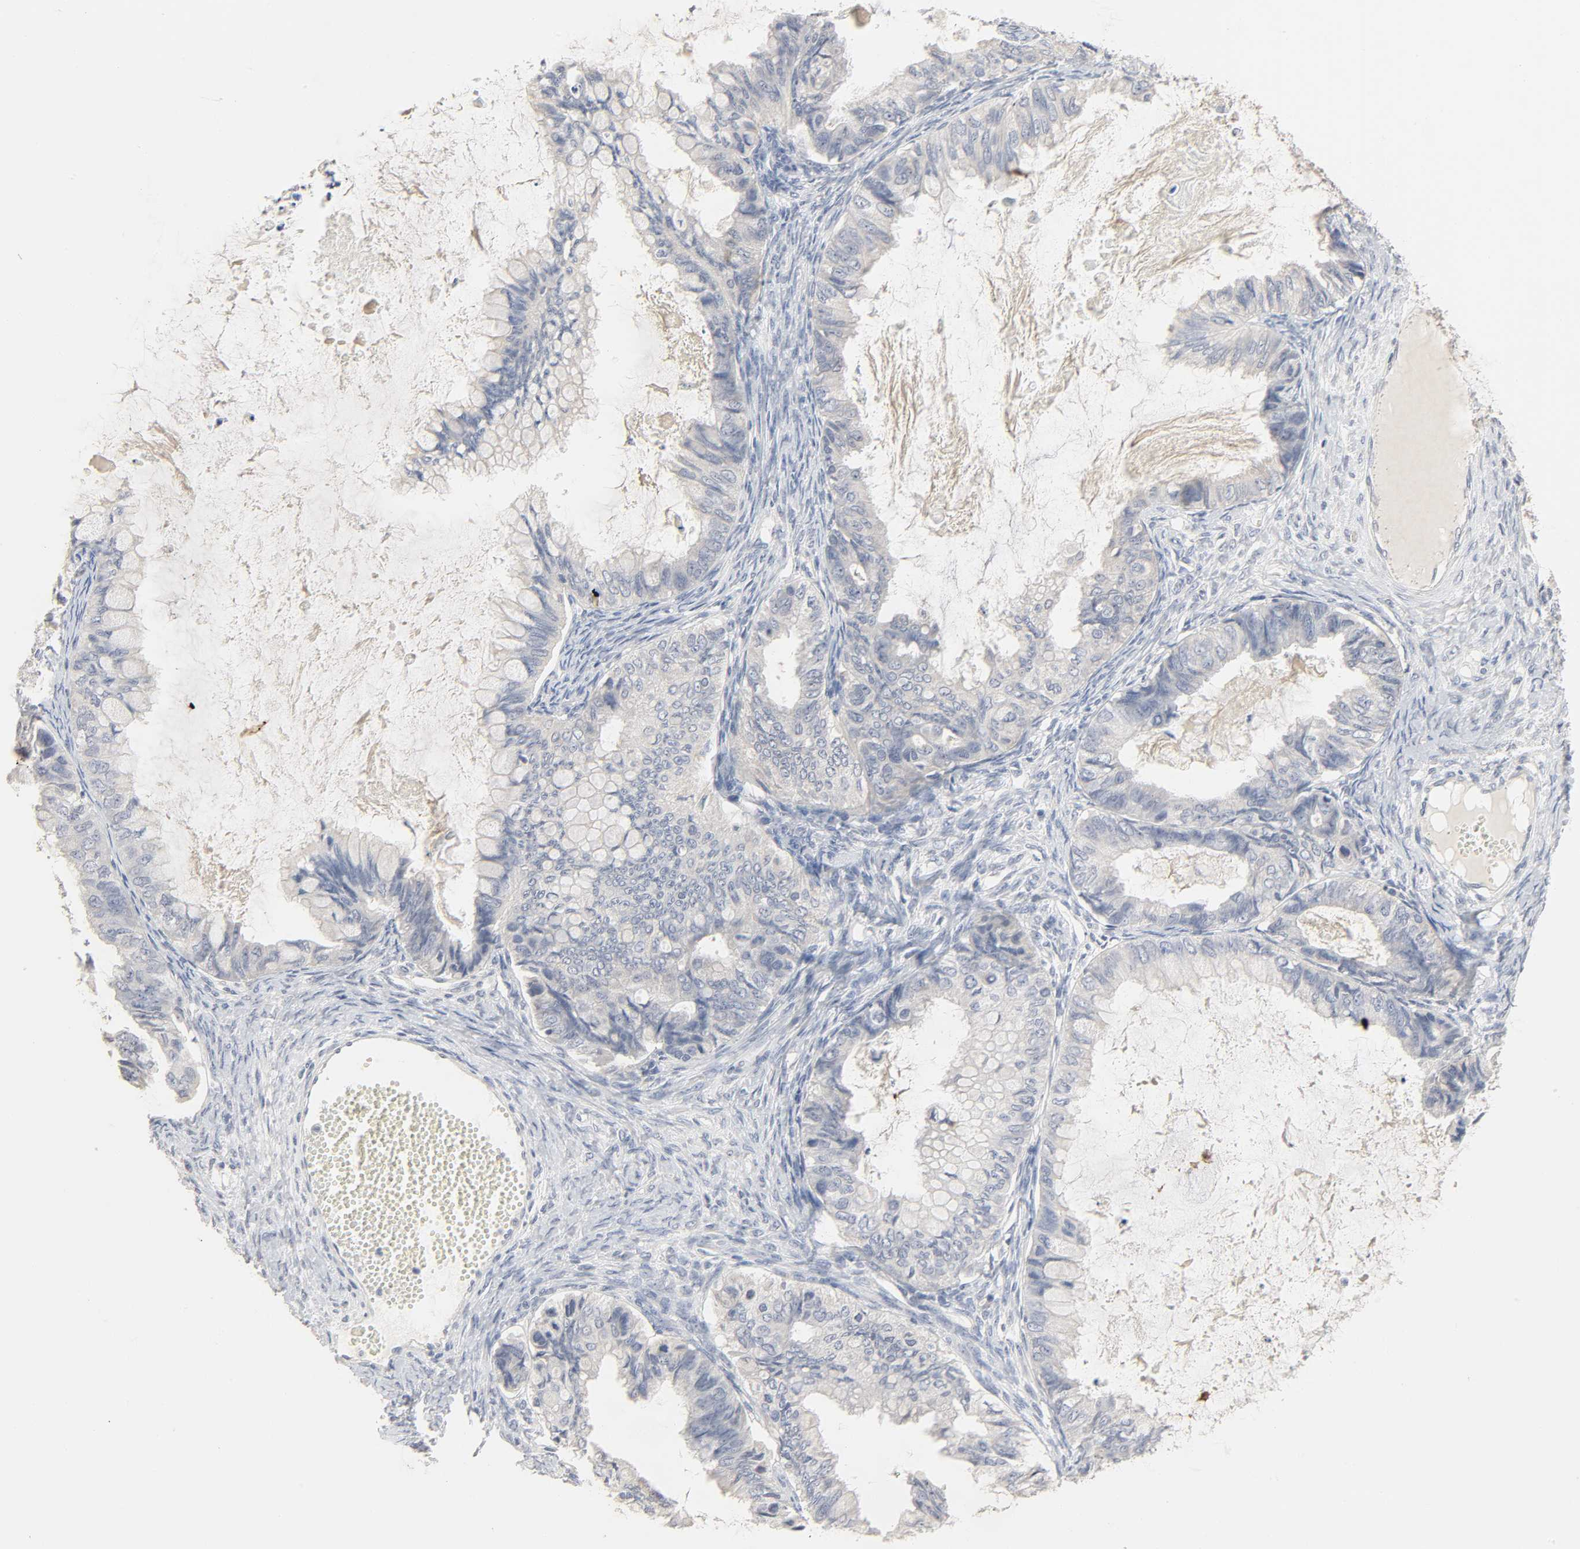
{"staining": {"intensity": "weak", "quantity": "25%-75%", "location": "cytoplasmic/membranous"}, "tissue": "ovarian cancer", "cell_type": "Tumor cells", "image_type": "cancer", "snomed": [{"axis": "morphology", "description": "Cystadenocarcinoma, mucinous, NOS"}, {"axis": "topography", "description": "Ovary"}], "caption": "This is an image of immunohistochemistry (IHC) staining of ovarian cancer, which shows weak positivity in the cytoplasmic/membranous of tumor cells.", "gene": "CLEC4E", "patient": {"sex": "female", "age": 80}}